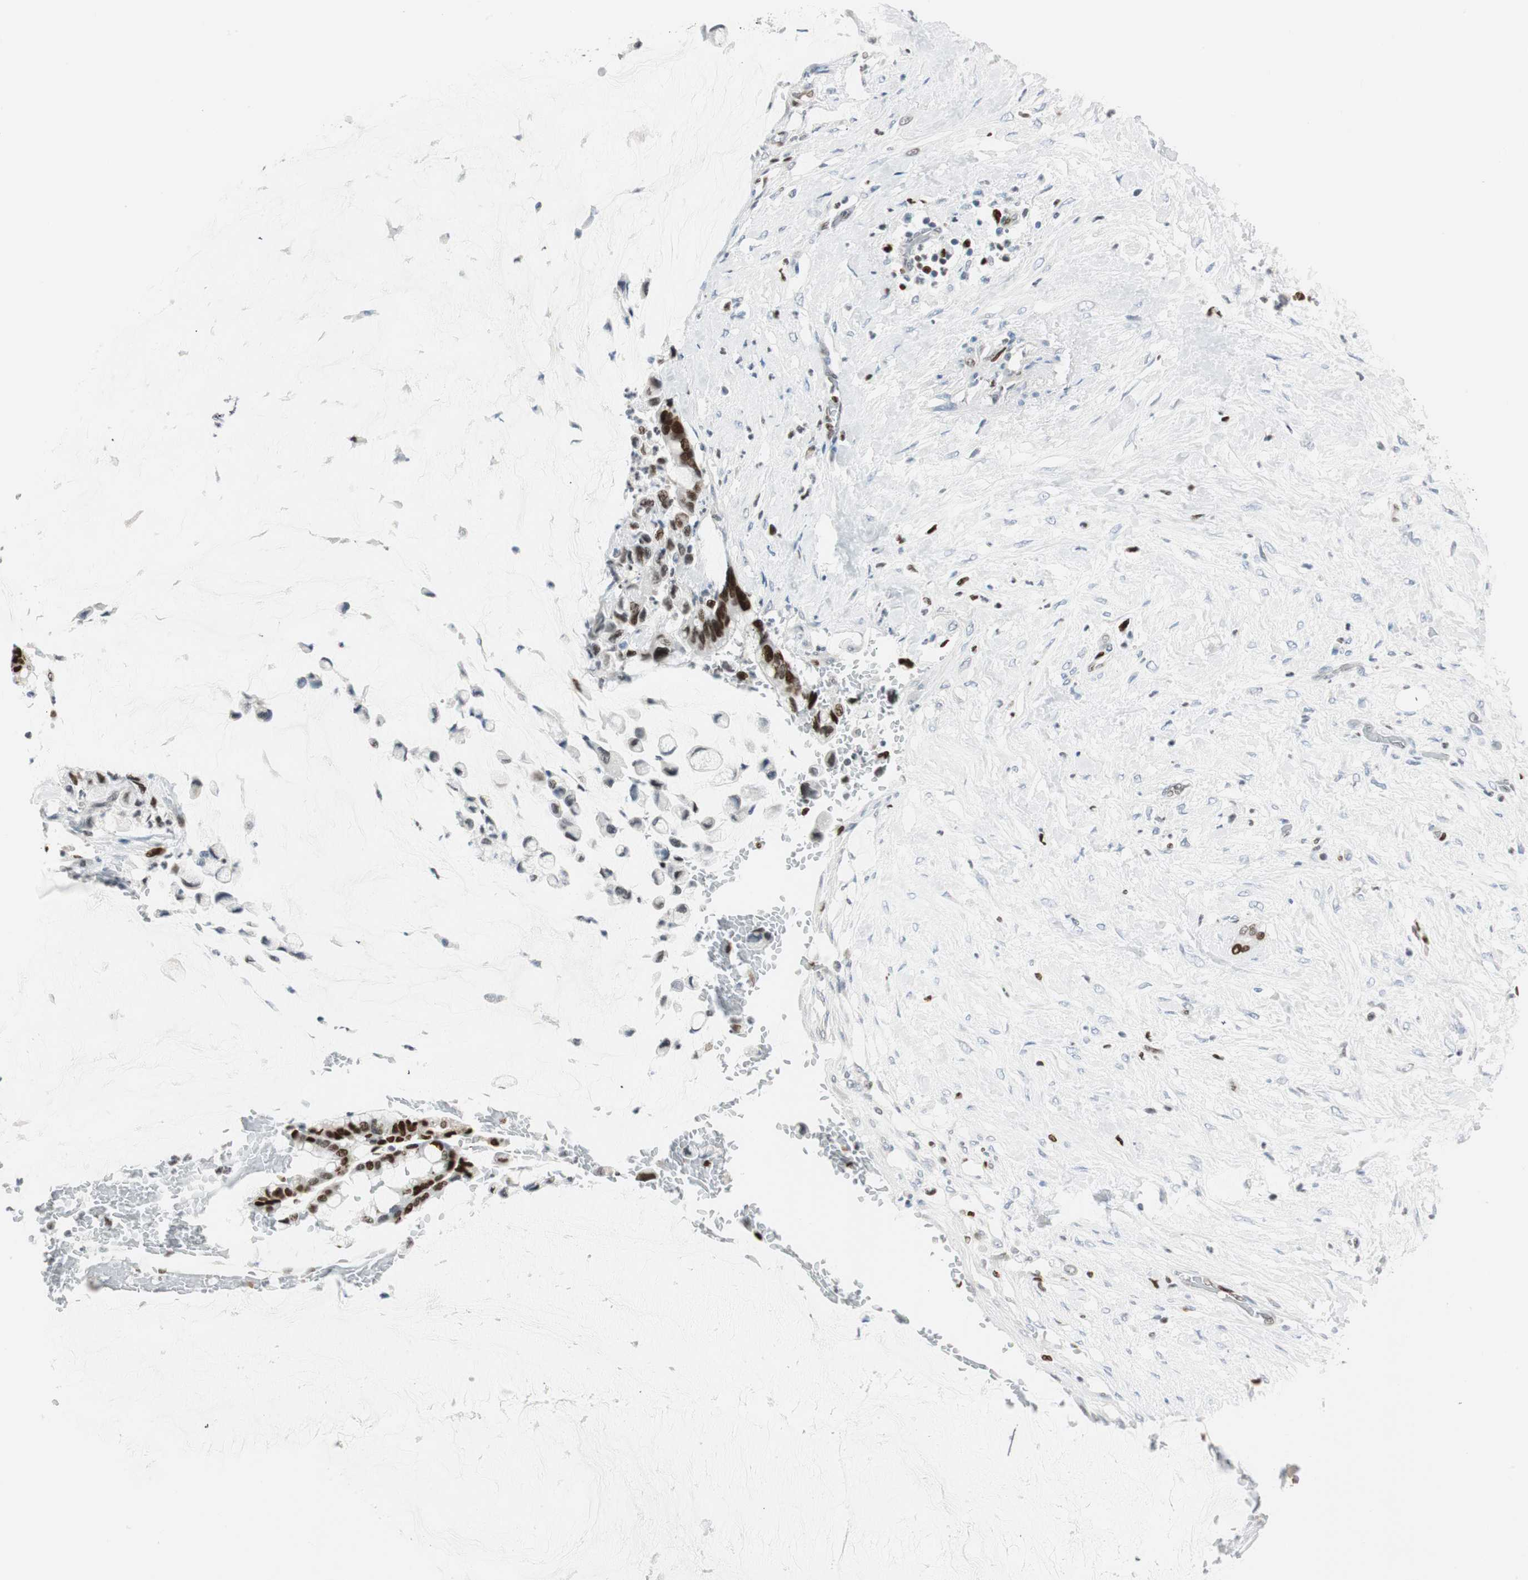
{"staining": {"intensity": "strong", "quantity": "25%-75%", "location": "nuclear"}, "tissue": "pancreatic cancer", "cell_type": "Tumor cells", "image_type": "cancer", "snomed": [{"axis": "morphology", "description": "Adenocarcinoma, NOS"}, {"axis": "topography", "description": "Pancreas"}], "caption": "Pancreatic cancer (adenocarcinoma) stained with a protein marker displays strong staining in tumor cells.", "gene": "EZH2", "patient": {"sex": "male", "age": 41}}